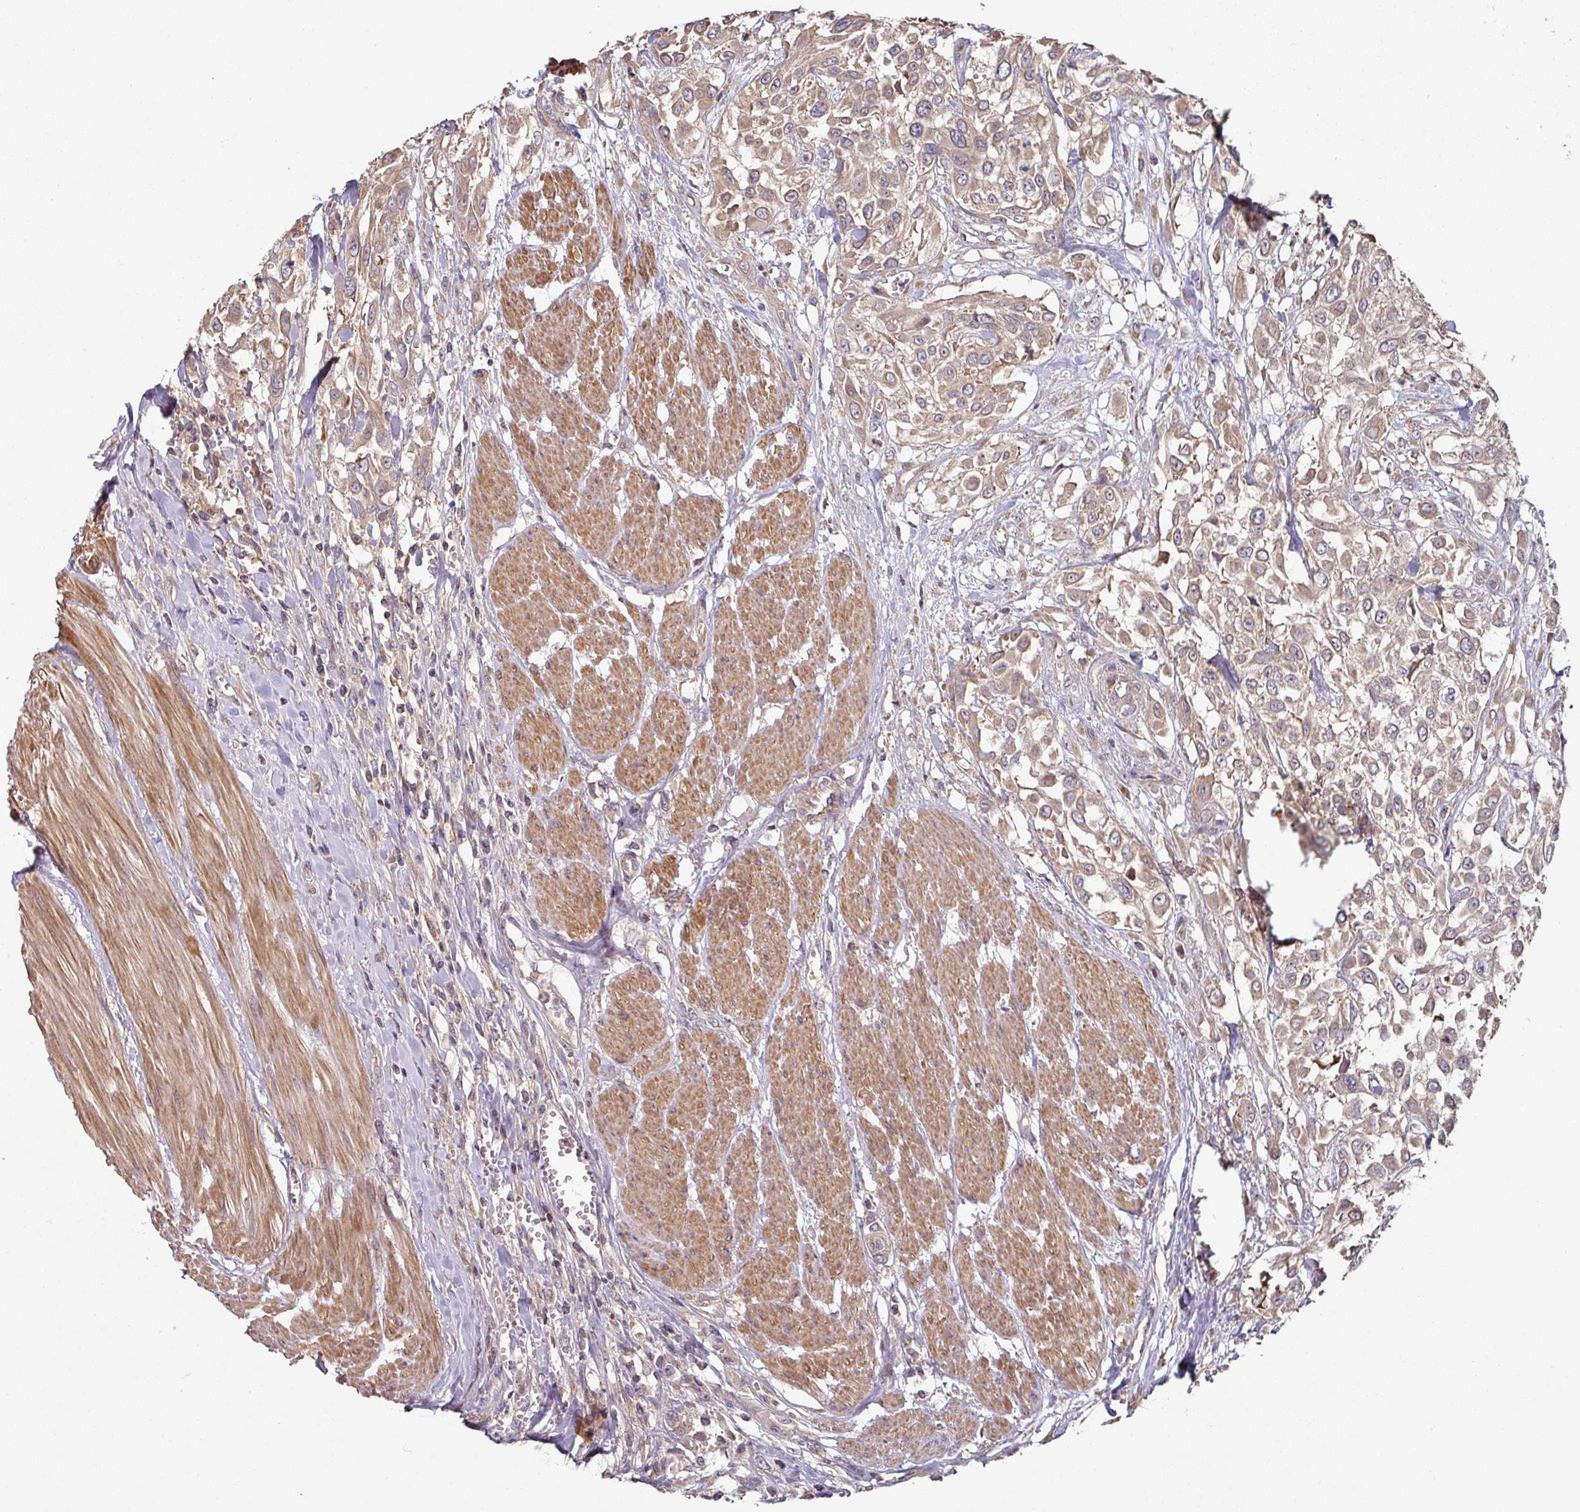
{"staining": {"intensity": "moderate", "quantity": ">75%", "location": "cytoplasmic/membranous"}, "tissue": "urothelial cancer", "cell_type": "Tumor cells", "image_type": "cancer", "snomed": [{"axis": "morphology", "description": "Urothelial carcinoma, High grade"}, {"axis": "topography", "description": "Urinary bladder"}], "caption": "DAB immunohistochemical staining of human high-grade urothelial carcinoma reveals moderate cytoplasmic/membranous protein expression in approximately >75% of tumor cells.", "gene": "SIK1", "patient": {"sex": "male", "age": 57}}